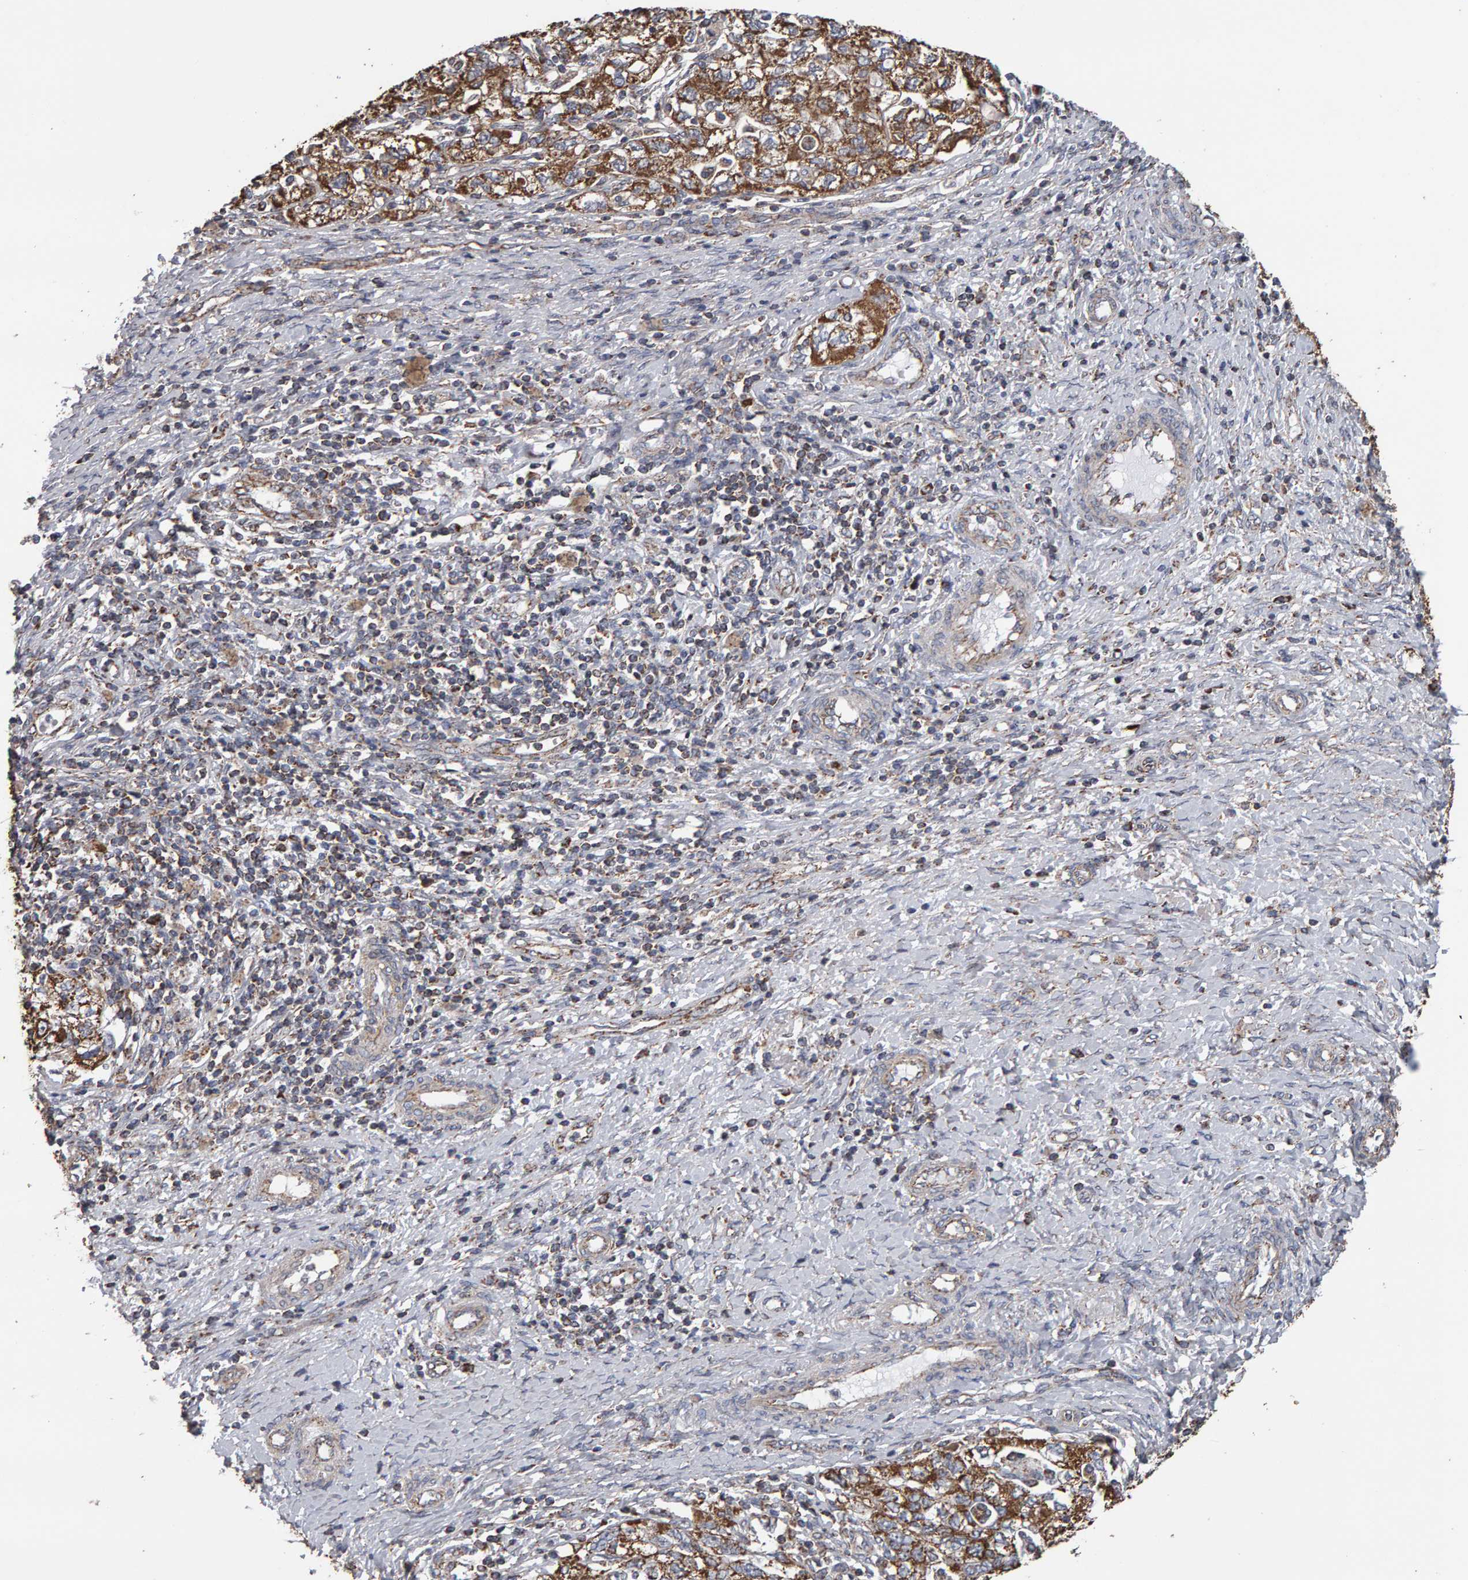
{"staining": {"intensity": "strong", "quantity": ">75%", "location": "cytoplasmic/membranous"}, "tissue": "ovarian cancer", "cell_type": "Tumor cells", "image_type": "cancer", "snomed": [{"axis": "morphology", "description": "Carcinoma, NOS"}, {"axis": "morphology", "description": "Cystadenocarcinoma, serous, NOS"}, {"axis": "topography", "description": "Ovary"}], "caption": "Immunohistochemistry micrograph of human ovarian carcinoma stained for a protein (brown), which shows high levels of strong cytoplasmic/membranous expression in approximately >75% of tumor cells.", "gene": "TOM1L1", "patient": {"sex": "female", "age": 69}}